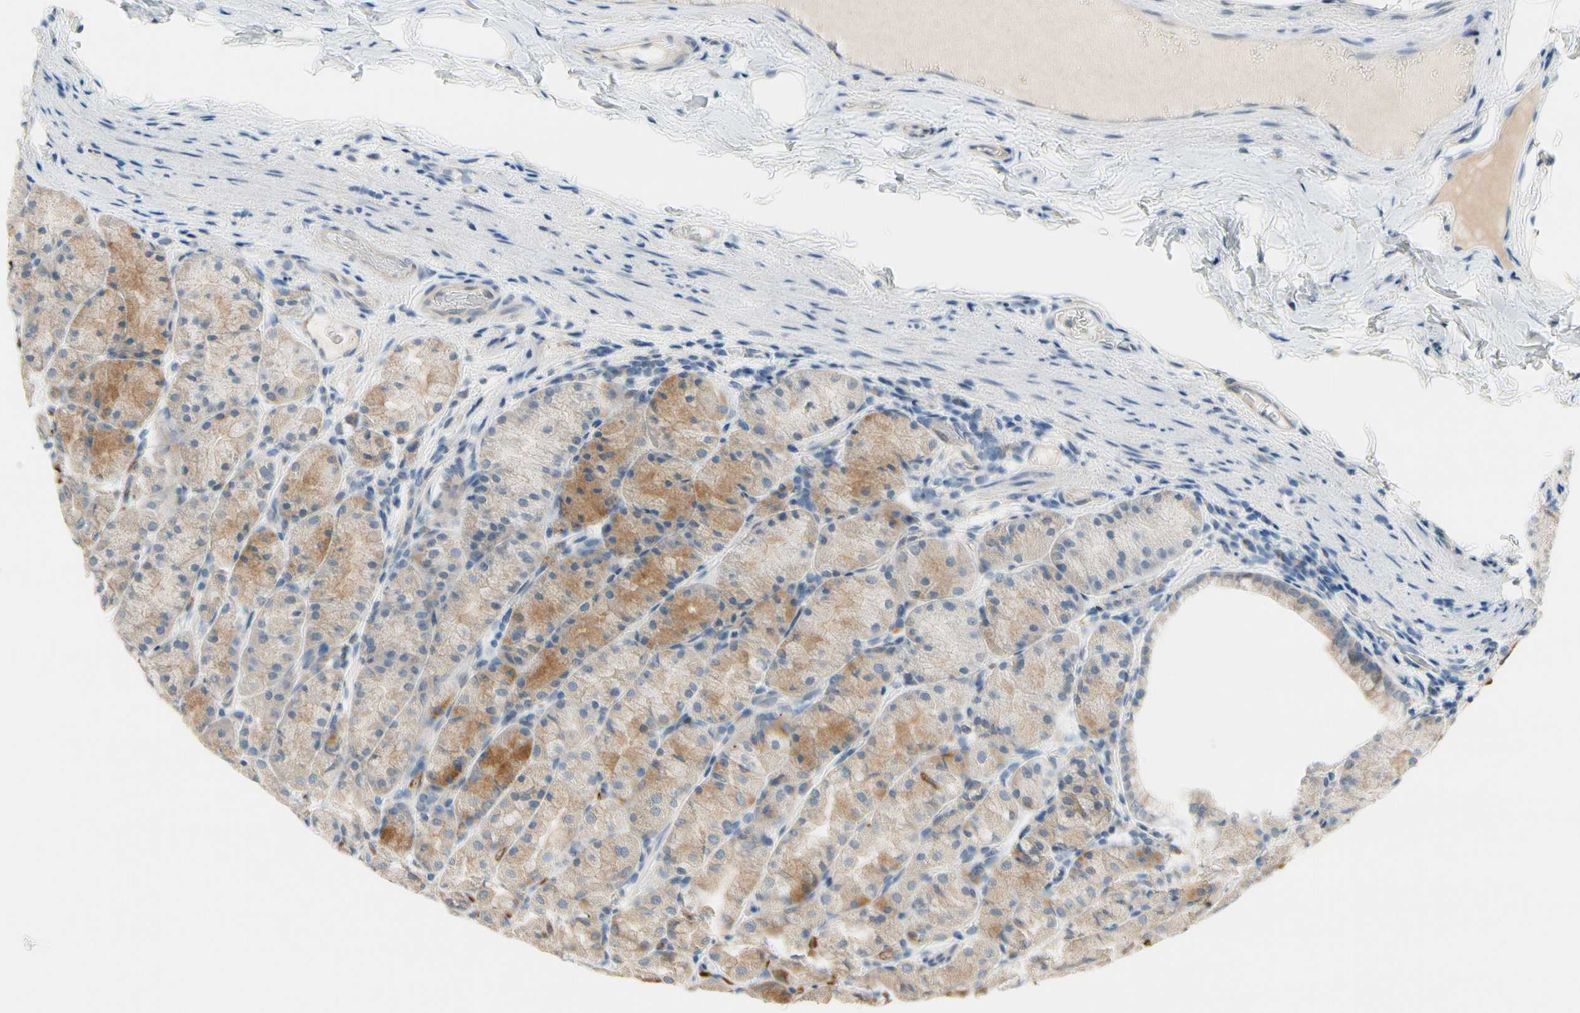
{"staining": {"intensity": "moderate", "quantity": "25%-75%", "location": "cytoplasmic/membranous"}, "tissue": "stomach", "cell_type": "Glandular cells", "image_type": "normal", "snomed": [{"axis": "morphology", "description": "Normal tissue, NOS"}, {"axis": "topography", "description": "Stomach, upper"}], "caption": "The micrograph displays staining of normal stomach, revealing moderate cytoplasmic/membranous protein positivity (brown color) within glandular cells. Immunohistochemistry stains the protein in brown and the nuclei are stained blue.", "gene": "CFAP36", "patient": {"sex": "male", "age": 68}}